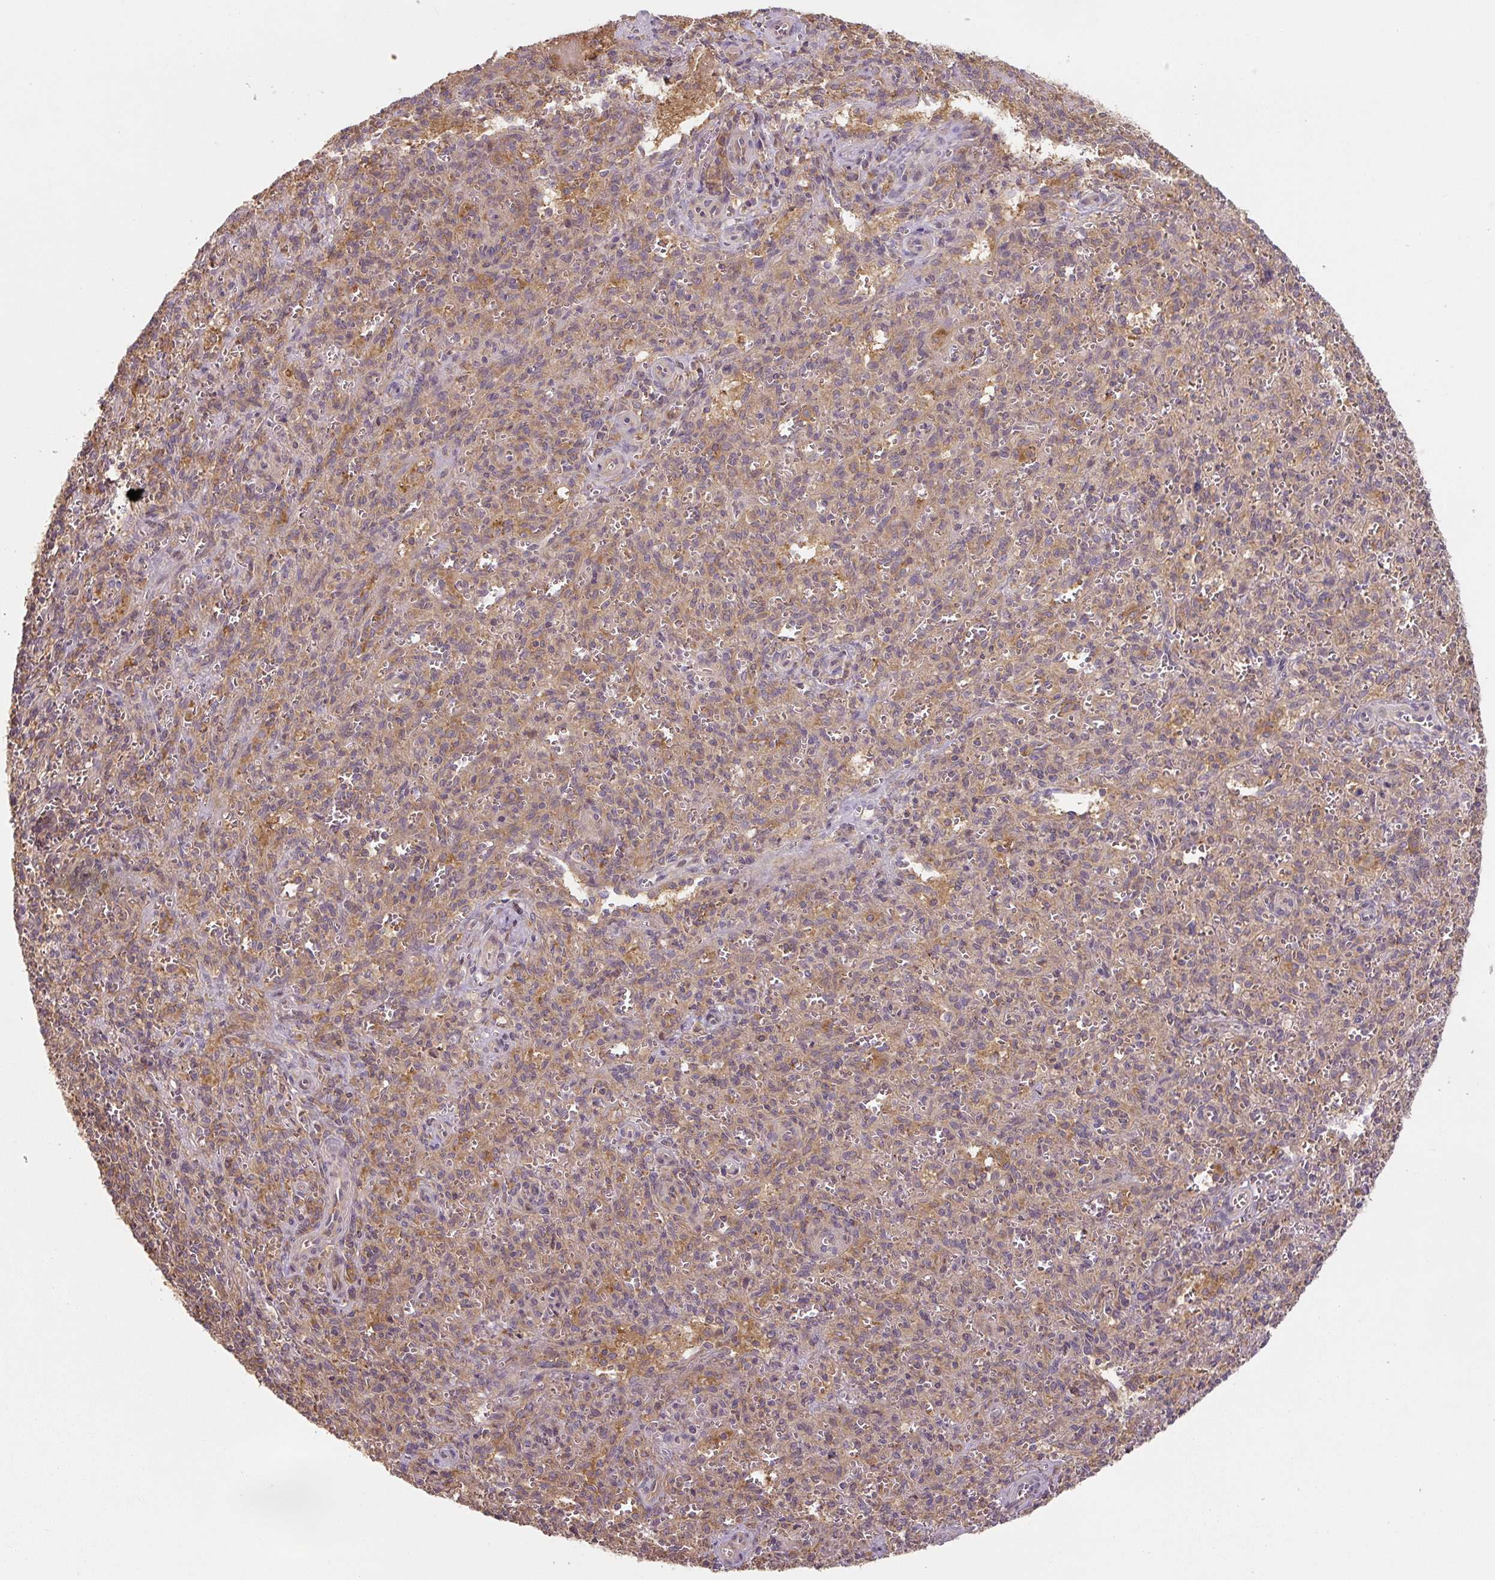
{"staining": {"intensity": "negative", "quantity": "none", "location": "none"}, "tissue": "spleen", "cell_type": "Cells in red pulp", "image_type": "normal", "snomed": [{"axis": "morphology", "description": "Normal tissue, NOS"}, {"axis": "topography", "description": "Spleen"}], "caption": "An immunohistochemistry image of unremarkable spleen is shown. There is no staining in cells in red pulp of spleen.", "gene": "C2orf73", "patient": {"sex": "female", "age": 26}}